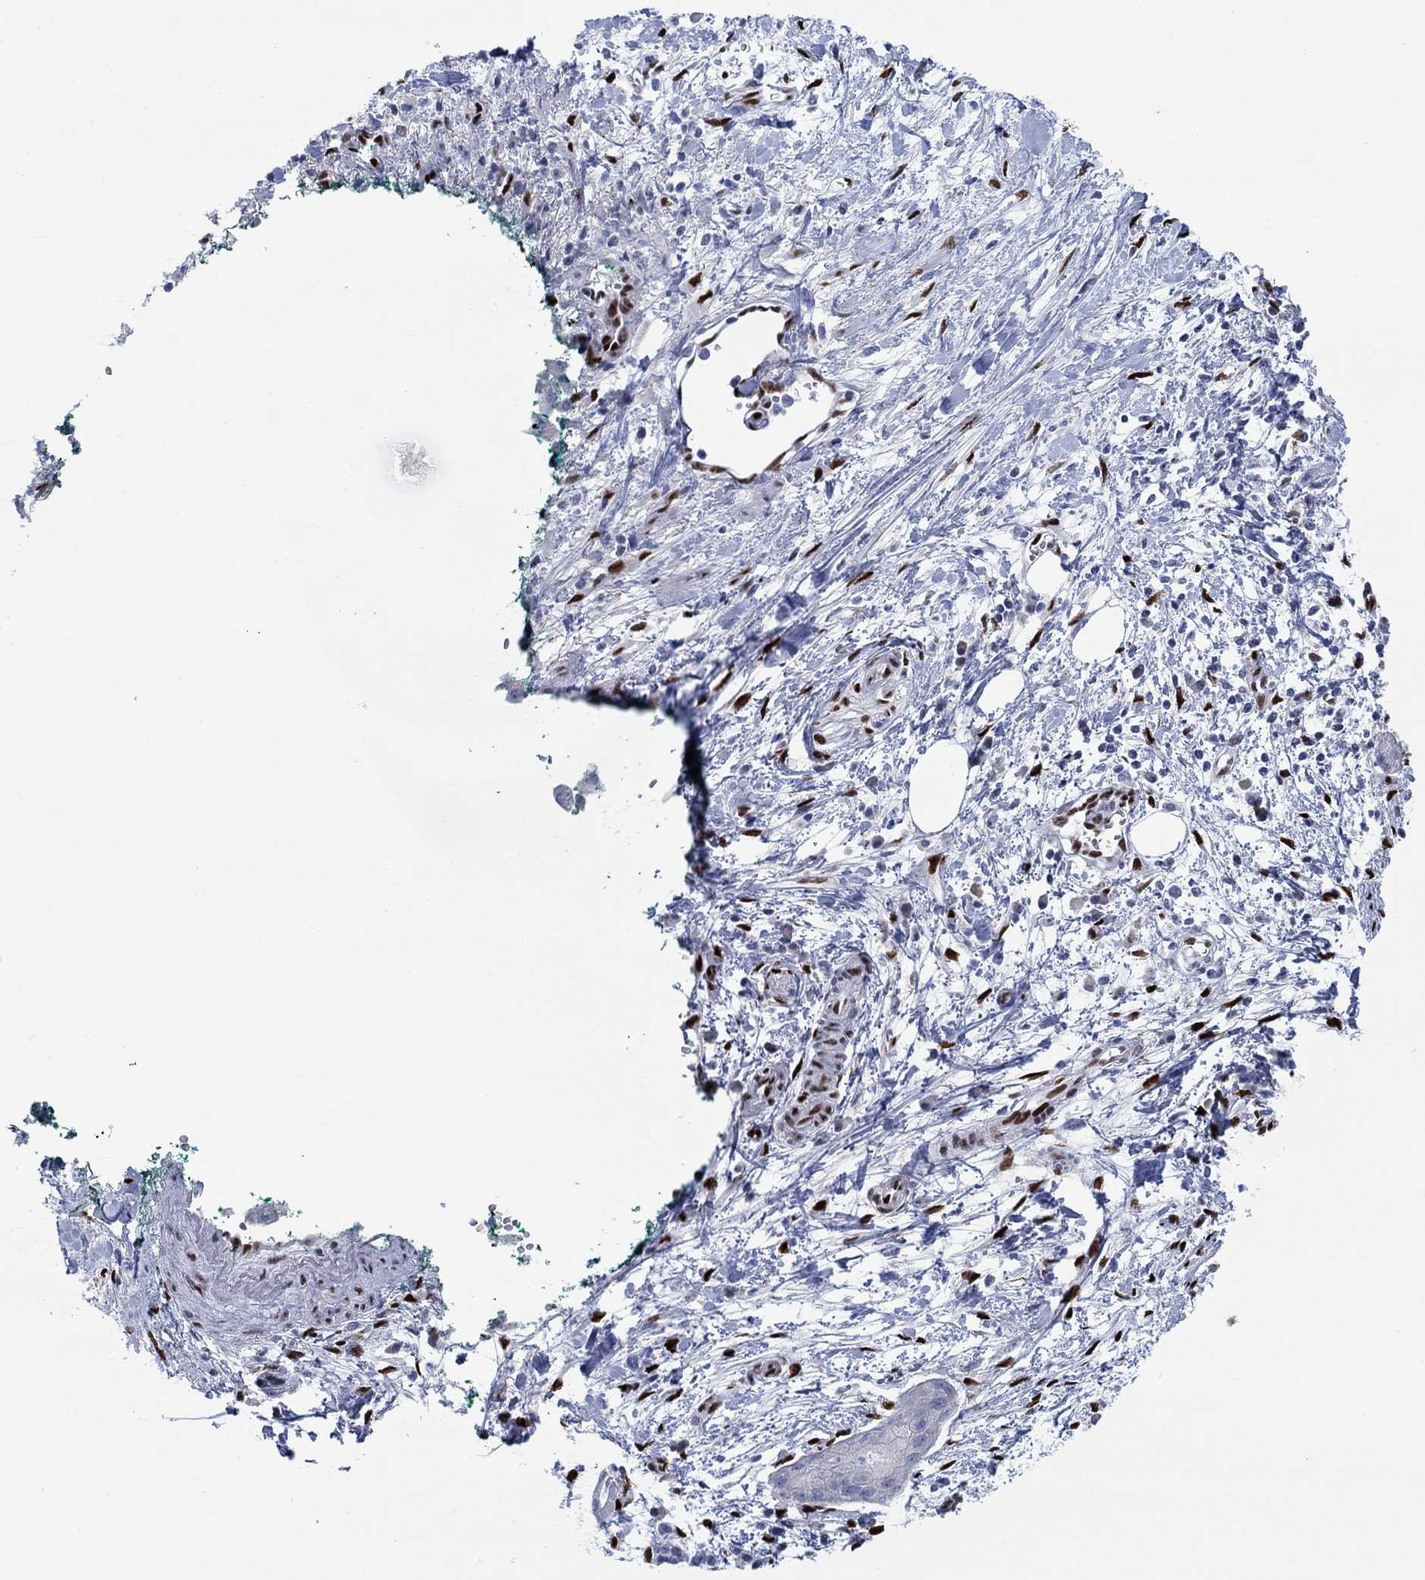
{"staining": {"intensity": "negative", "quantity": "none", "location": "none"}, "tissue": "pancreatic cancer", "cell_type": "Tumor cells", "image_type": "cancer", "snomed": [{"axis": "morphology", "description": "Normal tissue, NOS"}, {"axis": "morphology", "description": "Adenocarcinoma, NOS"}, {"axis": "topography", "description": "Lymph node"}, {"axis": "topography", "description": "Pancreas"}], "caption": "There is no significant expression in tumor cells of pancreatic adenocarcinoma.", "gene": "ZEB1", "patient": {"sex": "female", "age": 58}}